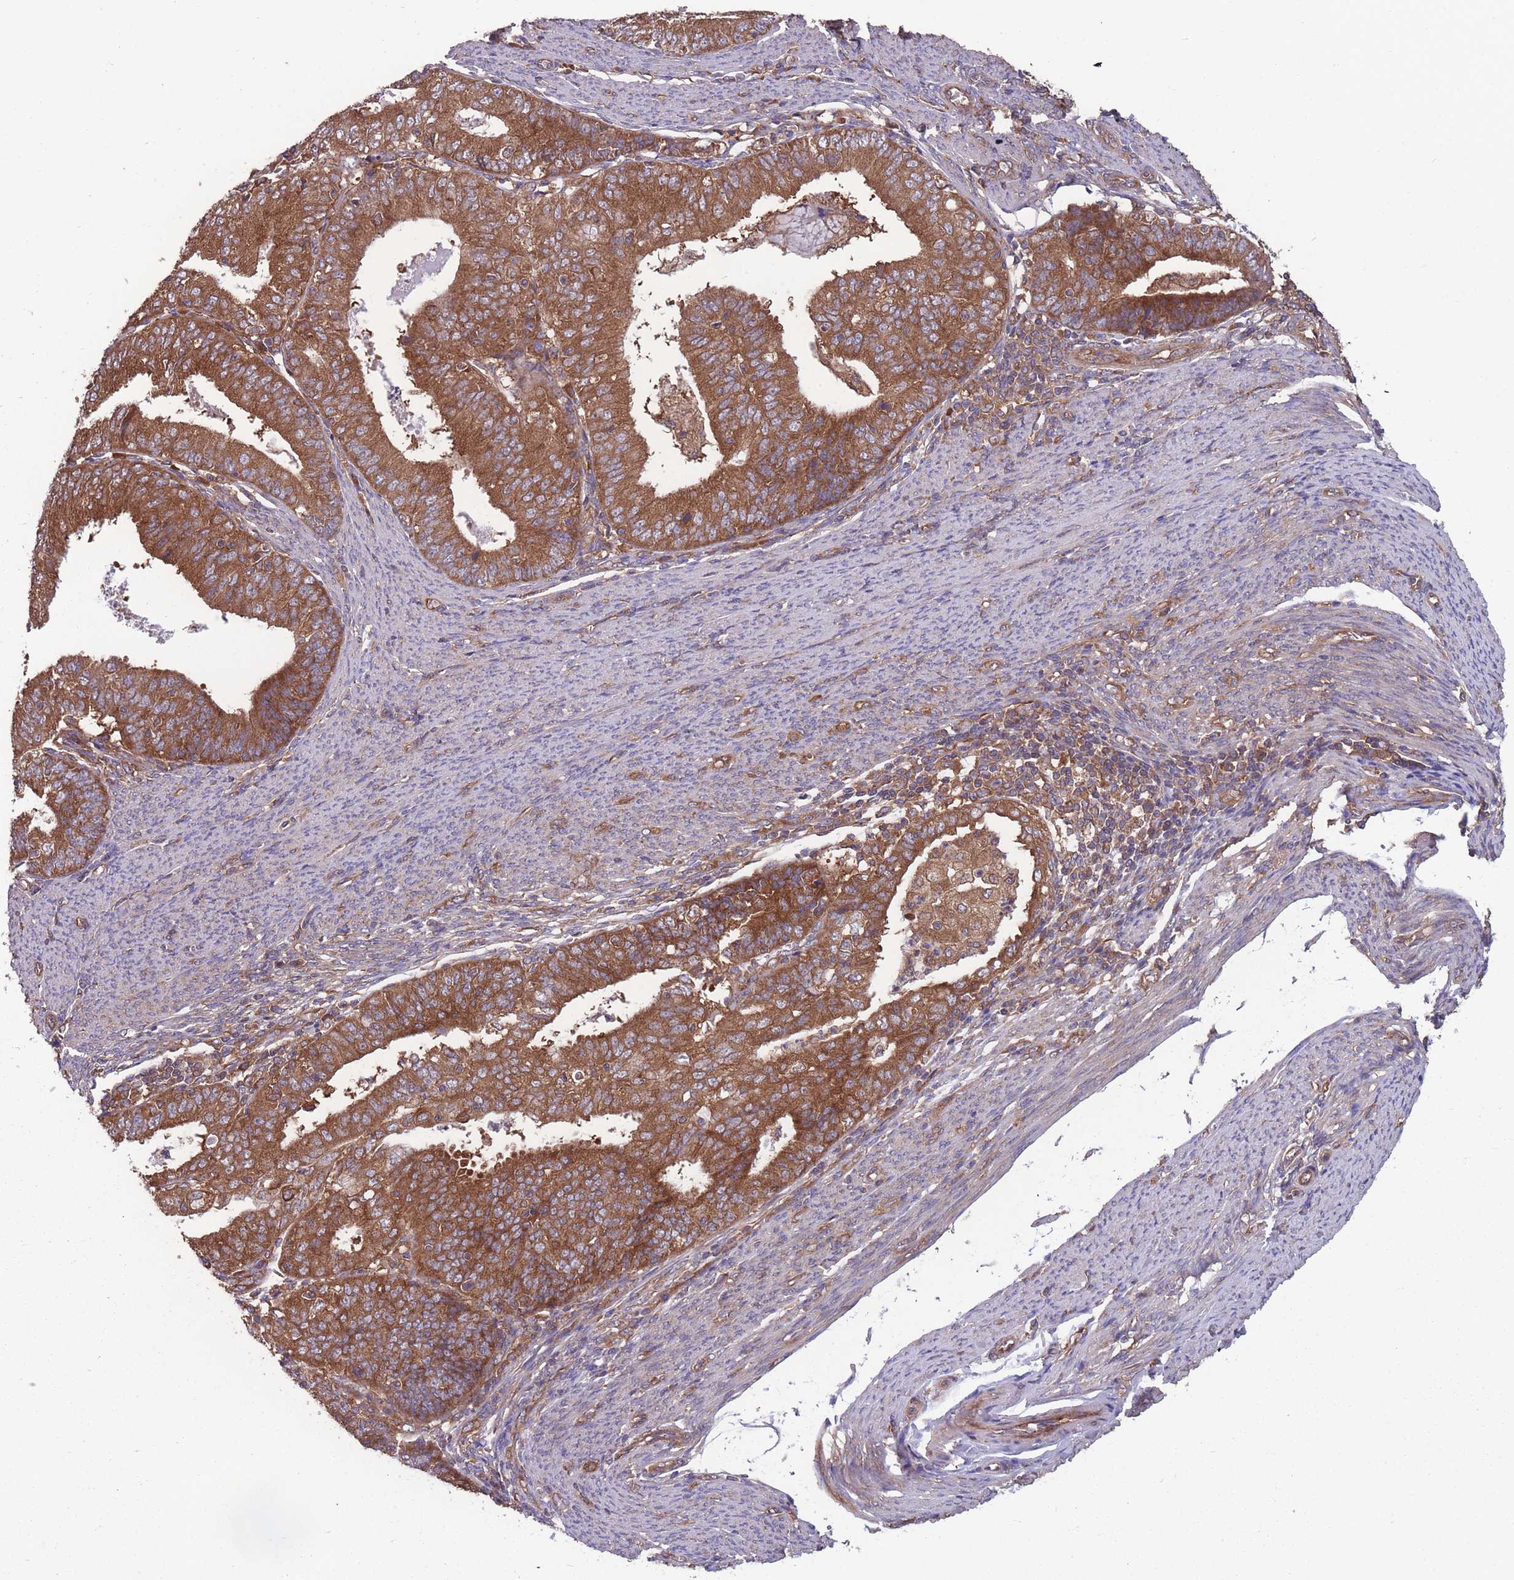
{"staining": {"intensity": "strong", "quantity": ">75%", "location": "cytoplasmic/membranous"}, "tissue": "endometrial cancer", "cell_type": "Tumor cells", "image_type": "cancer", "snomed": [{"axis": "morphology", "description": "Adenocarcinoma, NOS"}, {"axis": "topography", "description": "Endometrium"}], "caption": "A brown stain labels strong cytoplasmic/membranous expression of a protein in adenocarcinoma (endometrial) tumor cells. (Stains: DAB in brown, nuclei in blue, Microscopy: brightfield microscopy at high magnification).", "gene": "ZPR1", "patient": {"sex": "female", "age": 57}}